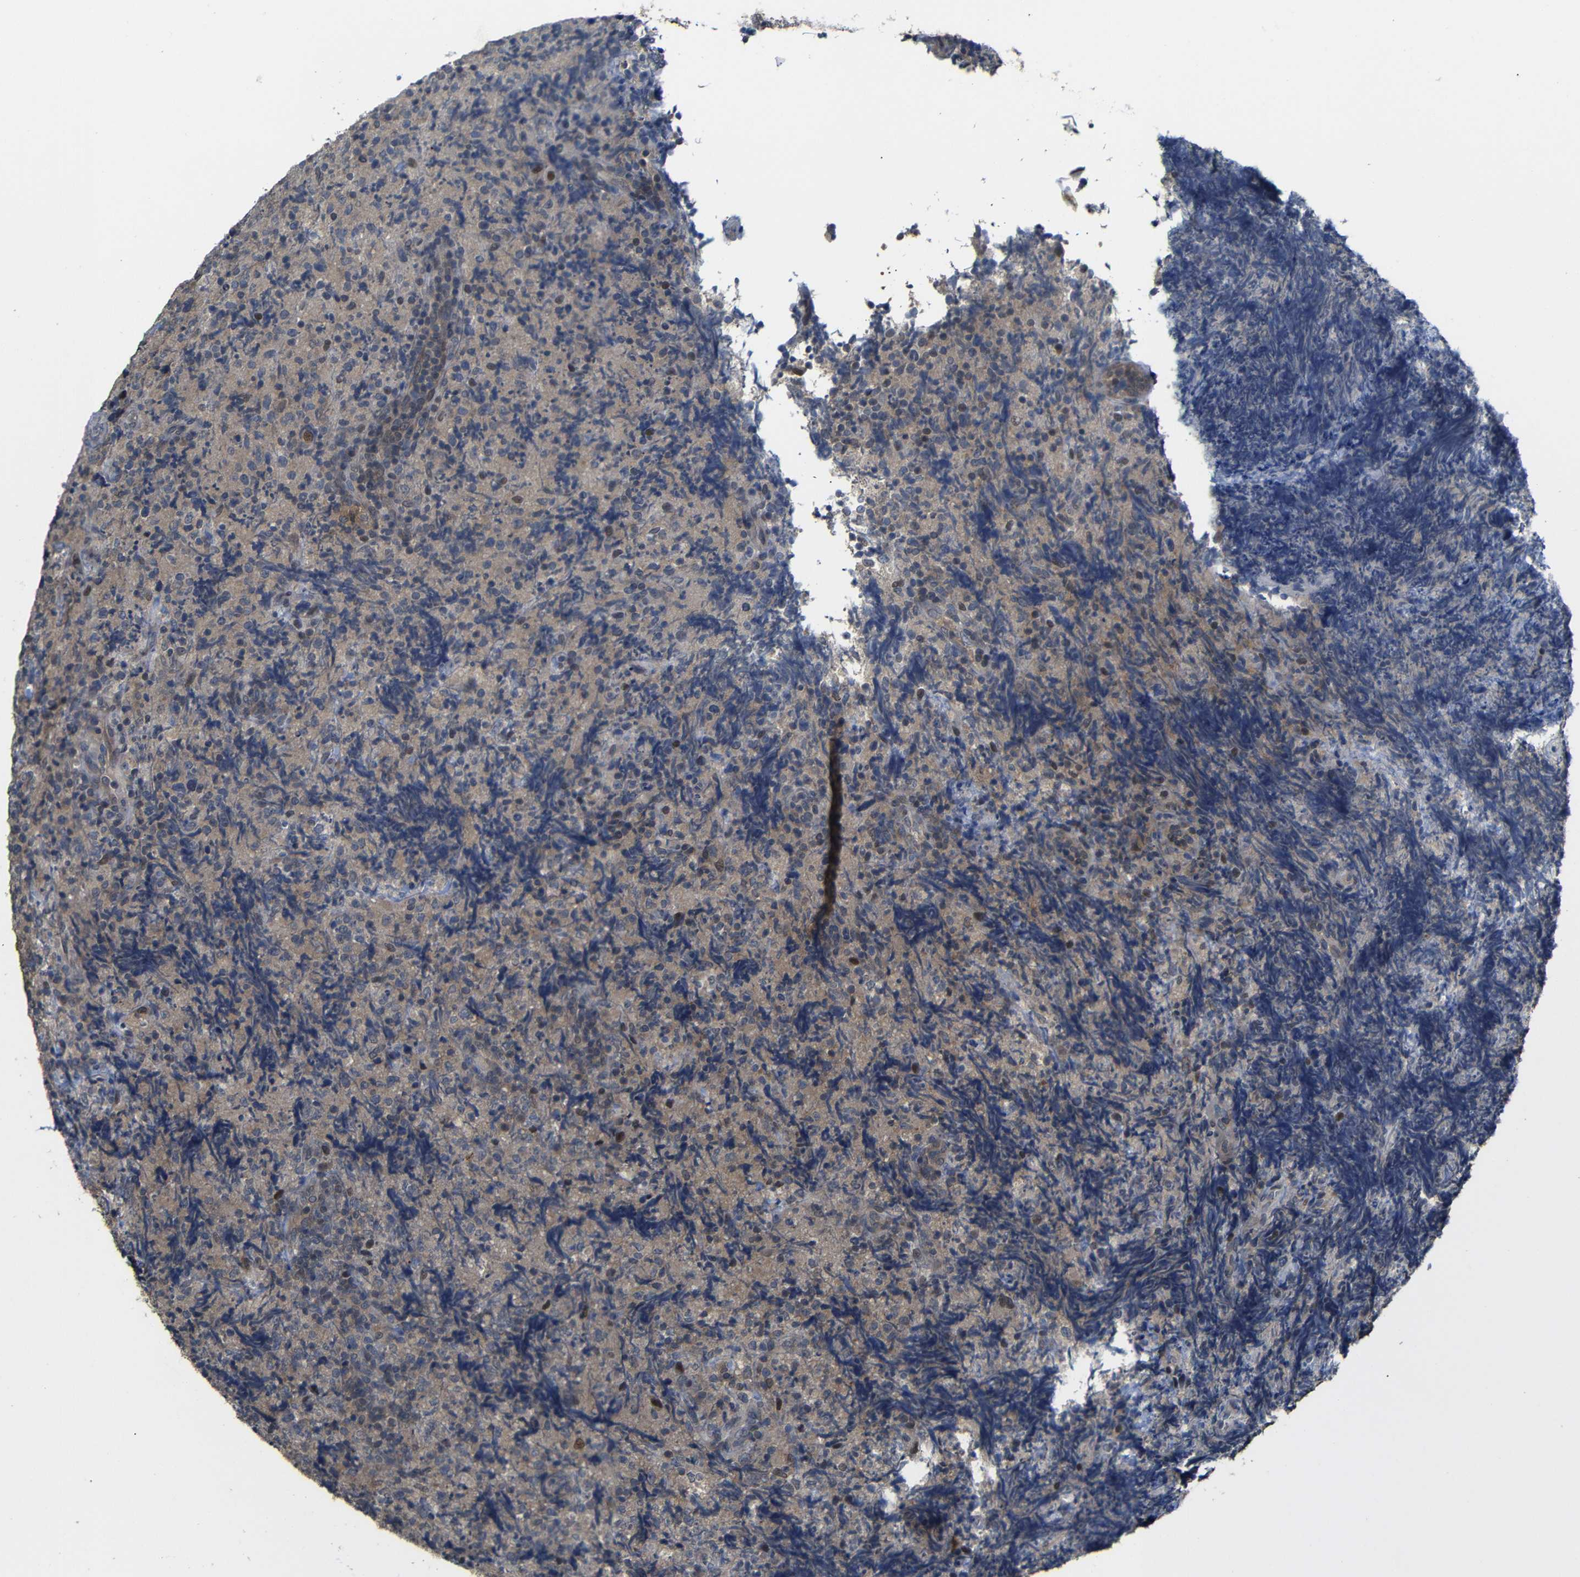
{"staining": {"intensity": "moderate", "quantity": "<25%", "location": "nuclear"}, "tissue": "lymphoma", "cell_type": "Tumor cells", "image_type": "cancer", "snomed": [{"axis": "morphology", "description": "Malignant lymphoma, non-Hodgkin's type, High grade"}, {"axis": "topography", "description": "Tonsil"}], "caption": "This micrograph shows immunohistochemistry staining of human high-grade malignant lymphoma, non-Hodgkin's type, with low moderate nuclear expression in about <25% of tumor cells.", "gene": "ATG12", "patient": {"sex": "female", "age": 36}}